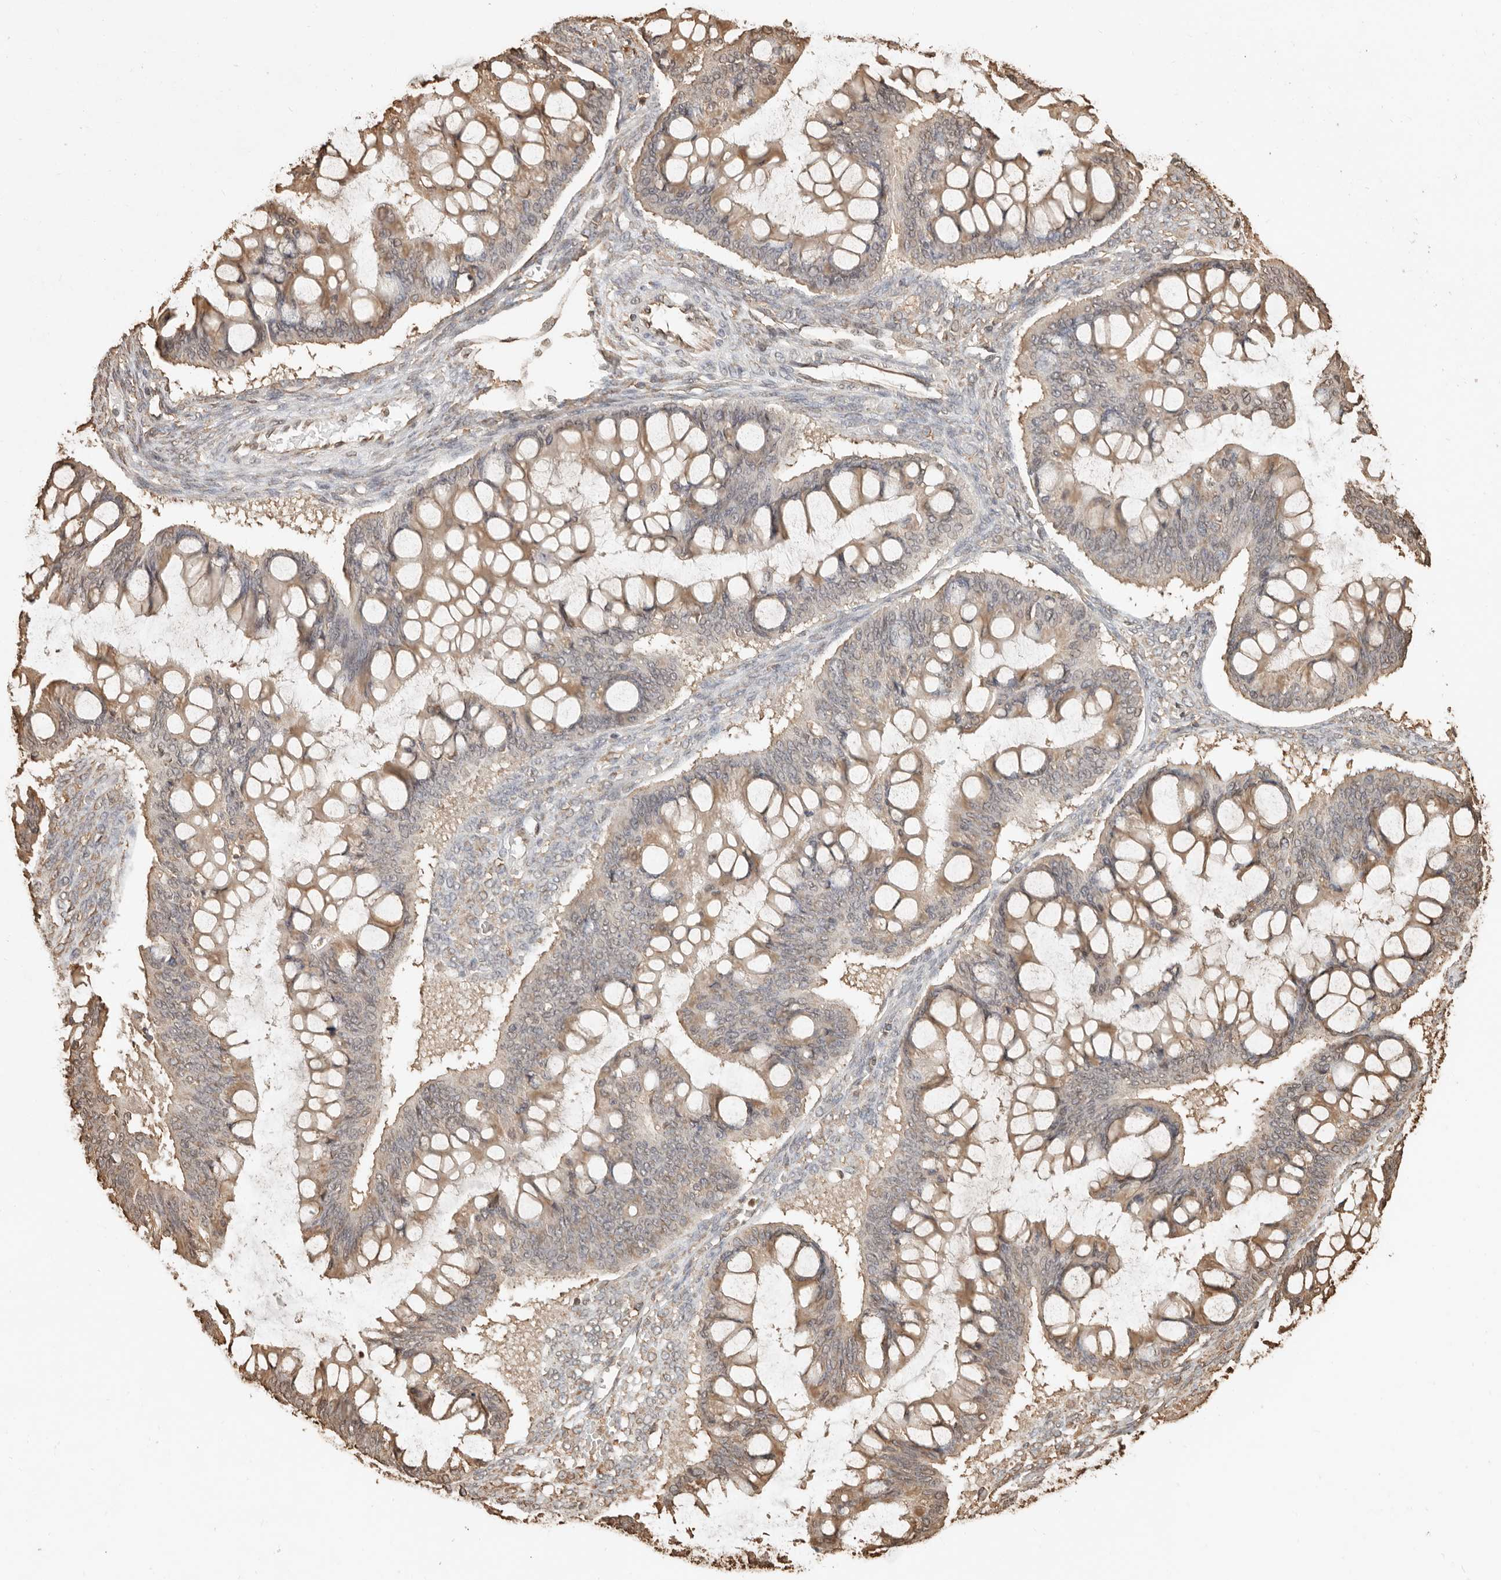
{"staining": {"intensity": "moderate", "quantity": "25%-75%", "location": "cytoplasmic/membranous"}, "tissue": "ovarian cancer", "cell_type": "Tumor cells", "image_type": "cancer", "snomed": [{"axis": "morphology", "description": "Cystadenocarcinoma, mucinous, NOS"}, {"axis": "topography", "description": "Ovary"}], "caption": "Ovarian cancer (mucinous cystadenocarcinoma) stained with DAB immunohistochemistry (IHC) exhibits medium levels of moderate cytoplasmic/membranous positivity in about 25%-75% of tumor cells.", "gene": "ARHGEF10L", "patient": {"sex": "female", "age": 73}}